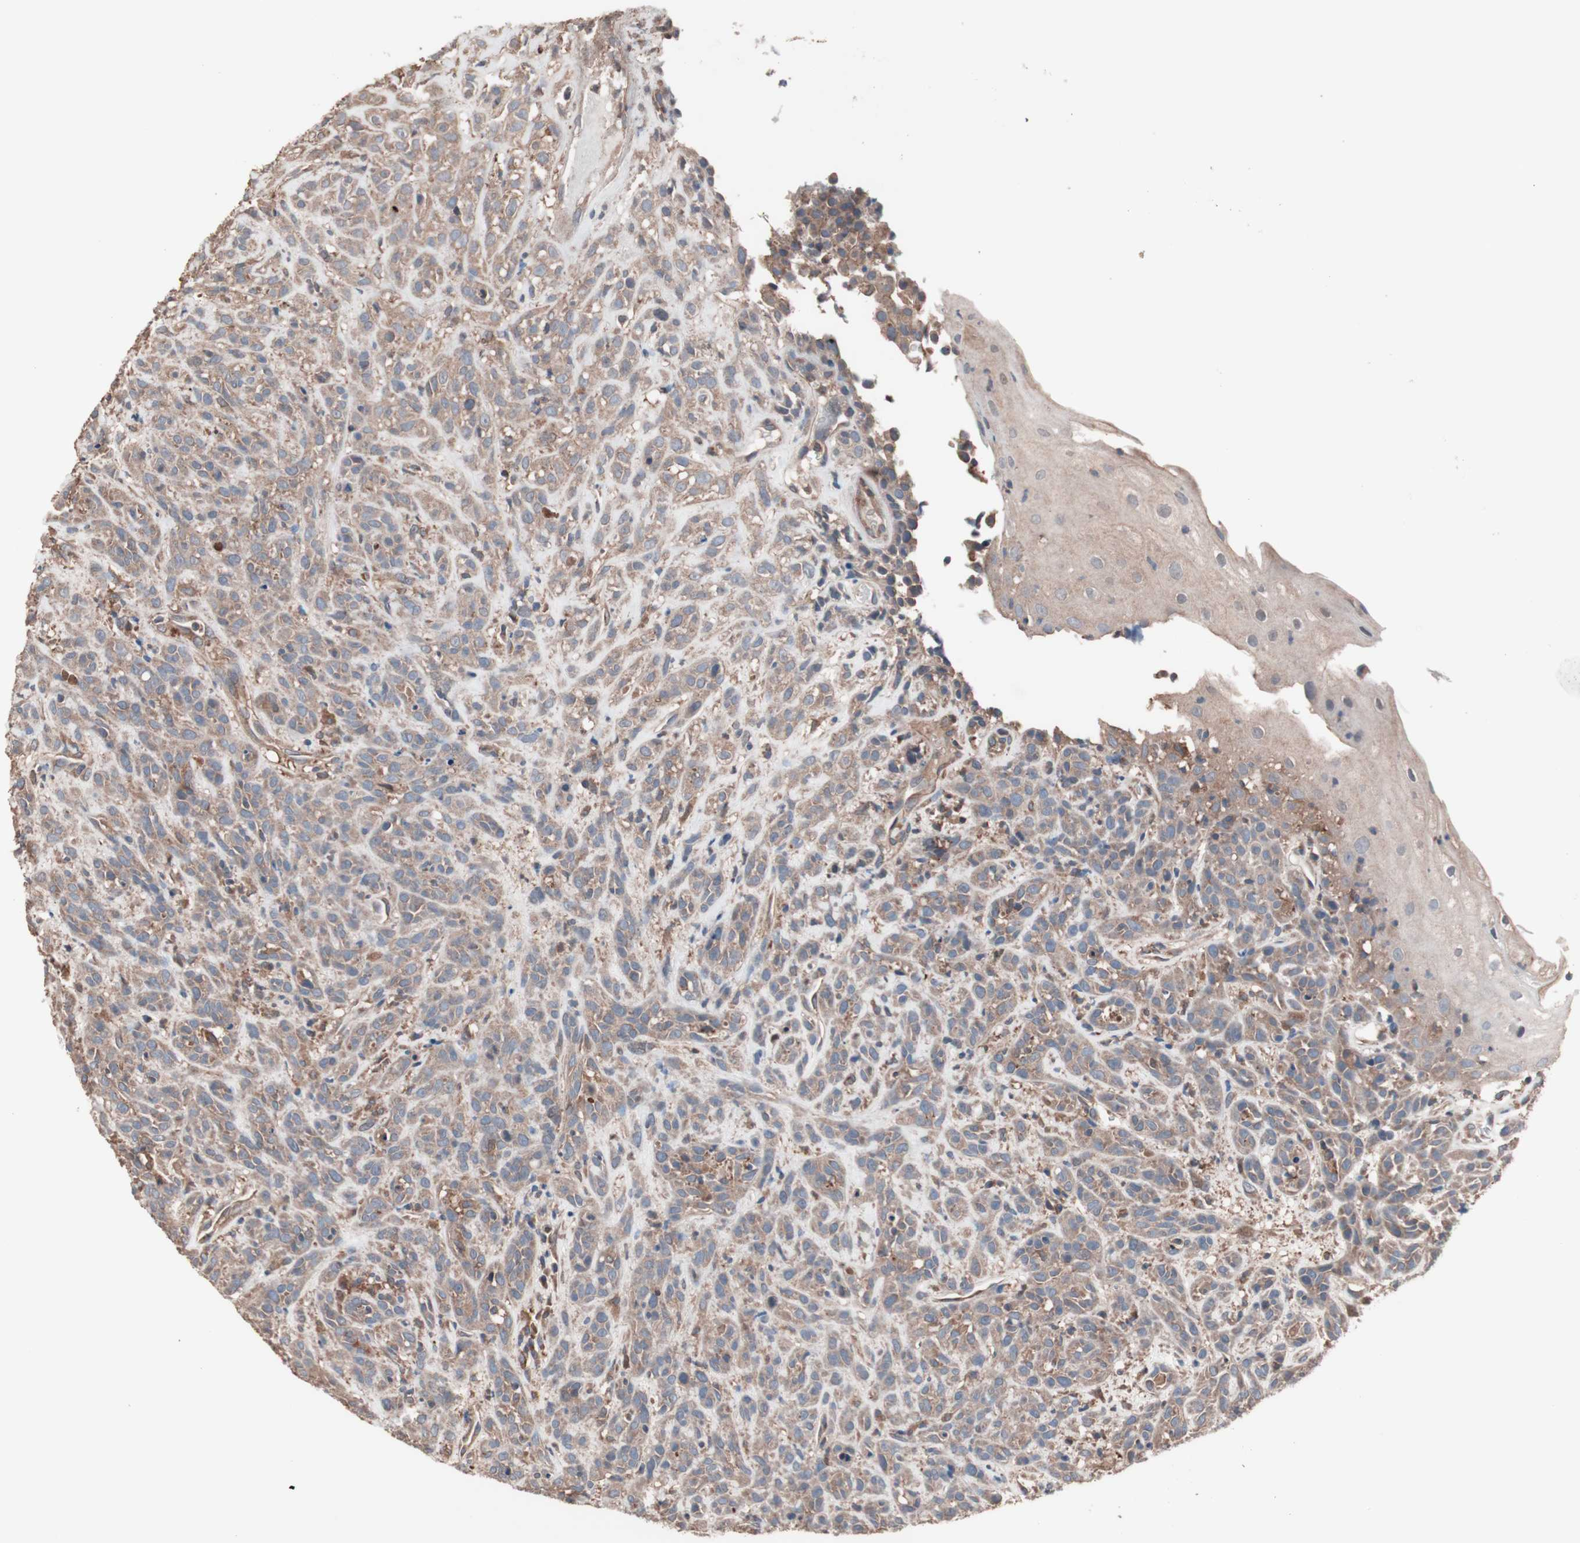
{"staining": {"intensity": "weak", "quantity": ">75%", "location": "cytoplasmic/membranous"}, "tissue": "head and neck cancer", "cell_type": "Tumor cells", "image_type": "cancer", "snomed": [{"axis": "morphology", "description": "Normal tissue, NOS"}, {"axis": "morphology", "description": "Squamous cell carcinoma, NOS"}, {"axis": "topography", "description": "Cartilage tissue"}, {"axis": "topography", "description": "Head-Neck"}], "caption": "Head and neck cancer (squamous cell carcinoma) stained with DAB (3,3'-diaminobenzidine) immunohistochemistry reveals low levels of weak cytoplasmic/membranous expression in about >75% of tumor cells.", "gene": "ATG7", "patient": {"sex": "male", "age": 62}}